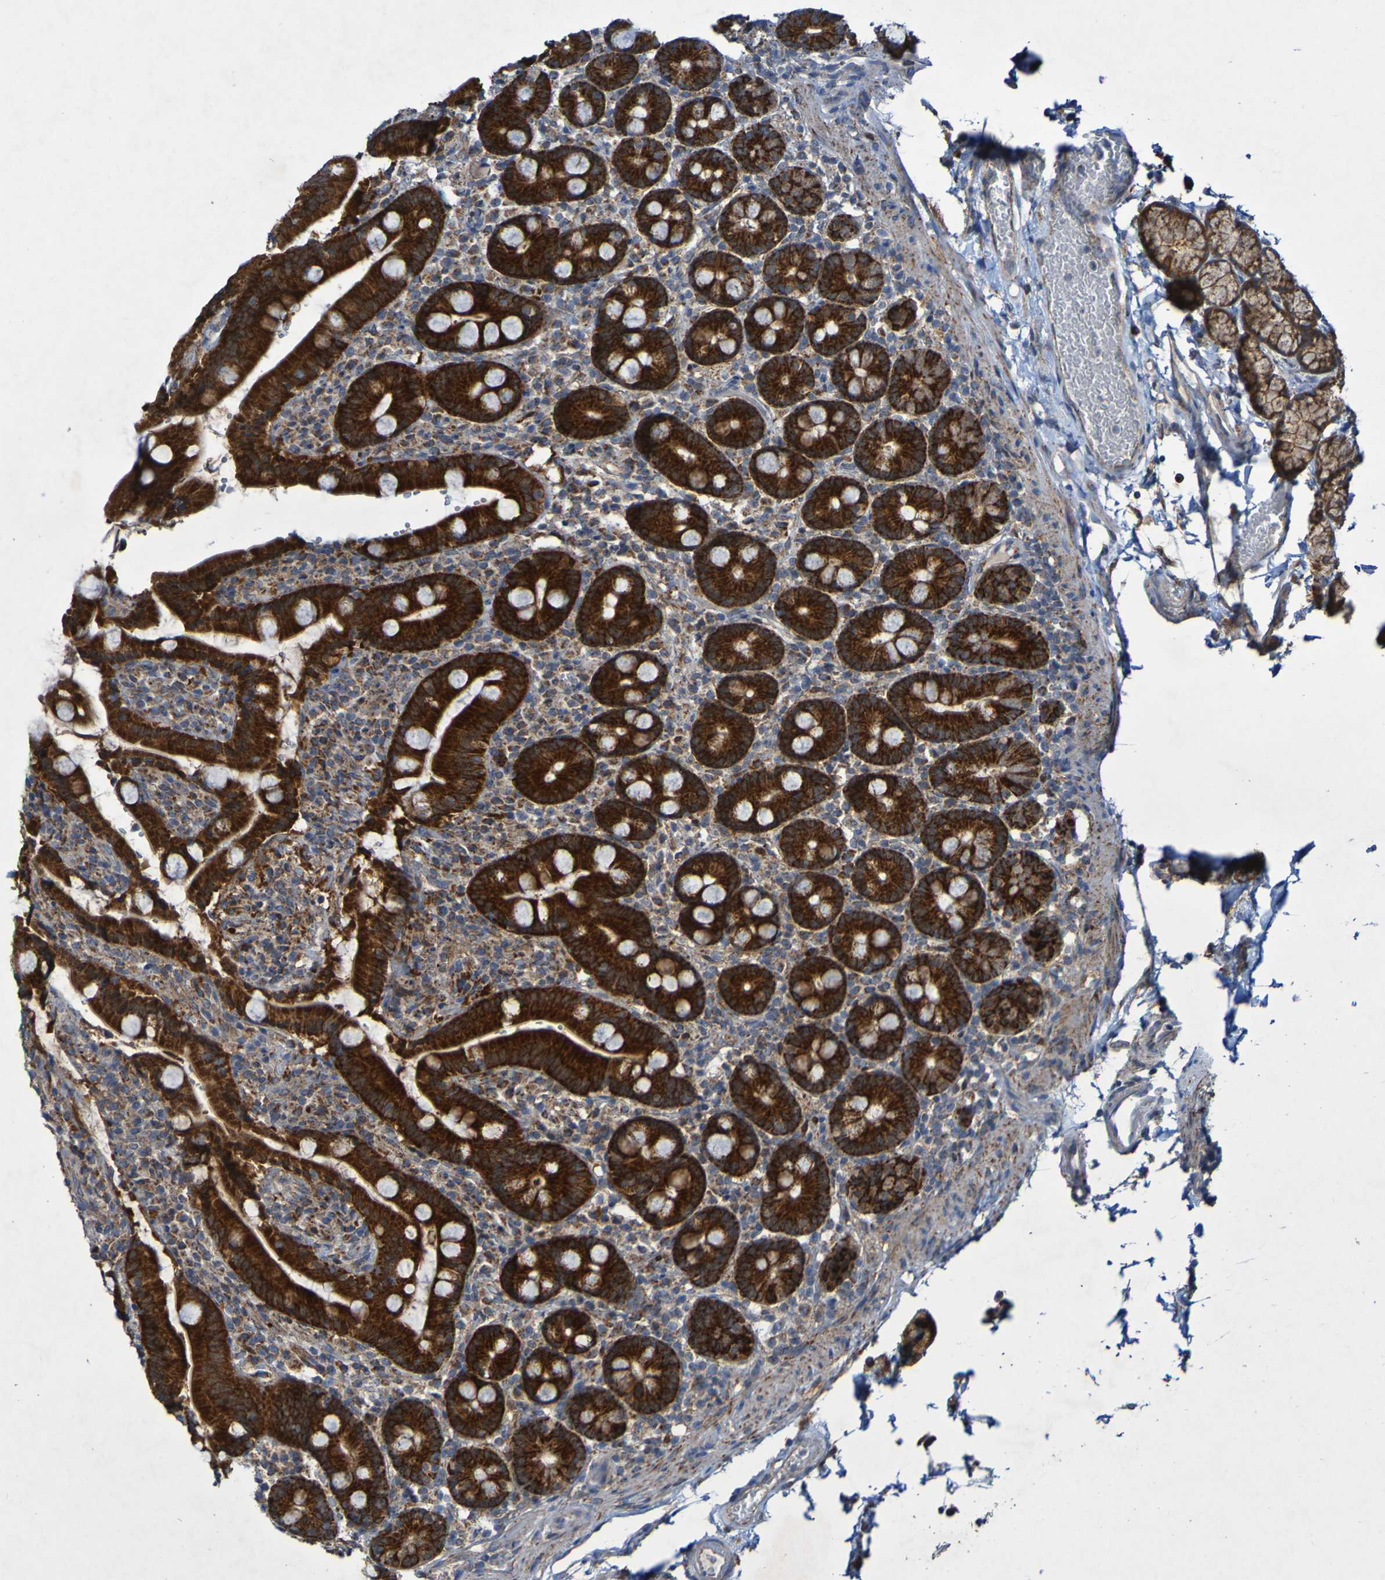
{"staining": {"intensity": "strong", "quantity": ">75%", "location": "cytoplasmic/membranous"}, "tissue": "duodenum", "cell_type": "Glandular cells", "image_type": "normal", "snomed": [{"axis": "morphology", "description": "Normal tissue, NOS"}, {"axis": "topography", "description": "Small intestine, NOS"}], "caption": "About >75% of glandular cells in normal duodenum exhibit strong cytoplasmic/membranous protein positivity as visualized by brown immunohistochemical staining.", "gene": "CCDC51", "patient": {"sex": "female", "age": 71}}